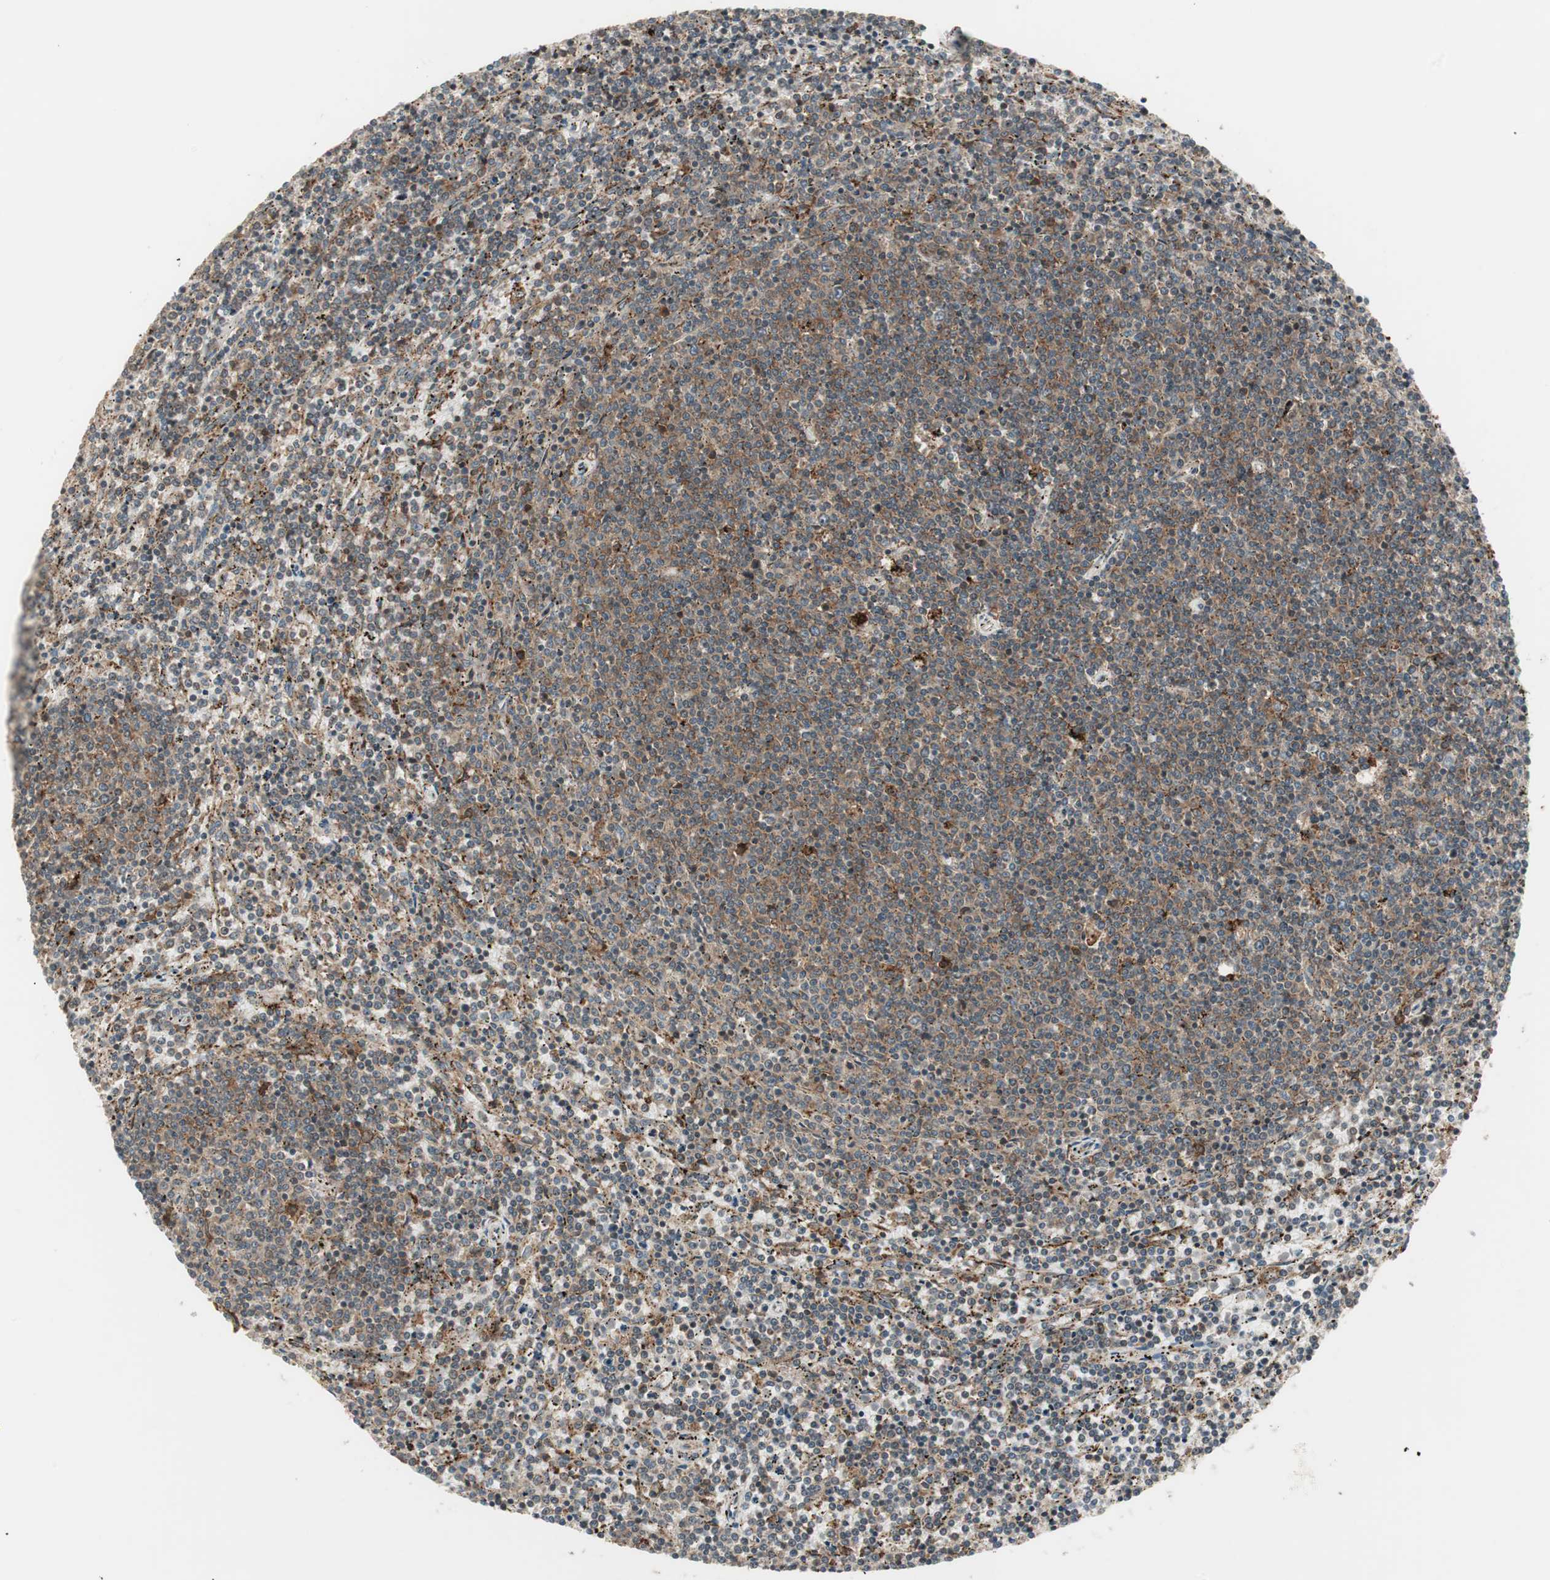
{"staining": {"intensity": "weak", "quantity": "25%-75%", "location": "cytoplasmic/membranous"}, "tissue": "lymphoma", "cell_type": "Tumor cells", "image_type": "cancer", "snomed": [{"axis": "morphology", "description": "Malignant lymphoma, non-Hodgkin's type, Low grade"}, {"axis": "topography", "description": "Spleen"}], "caption": "This is a photomicrograph of IHC staining of low-grade malignant lymphoma, non-Hodgkin's type, which shows weak staining in the cytoplasmic/membranous of tumor cells.", "gene": "SFRP1", "patient": {"sex": "female", "age": 50}}